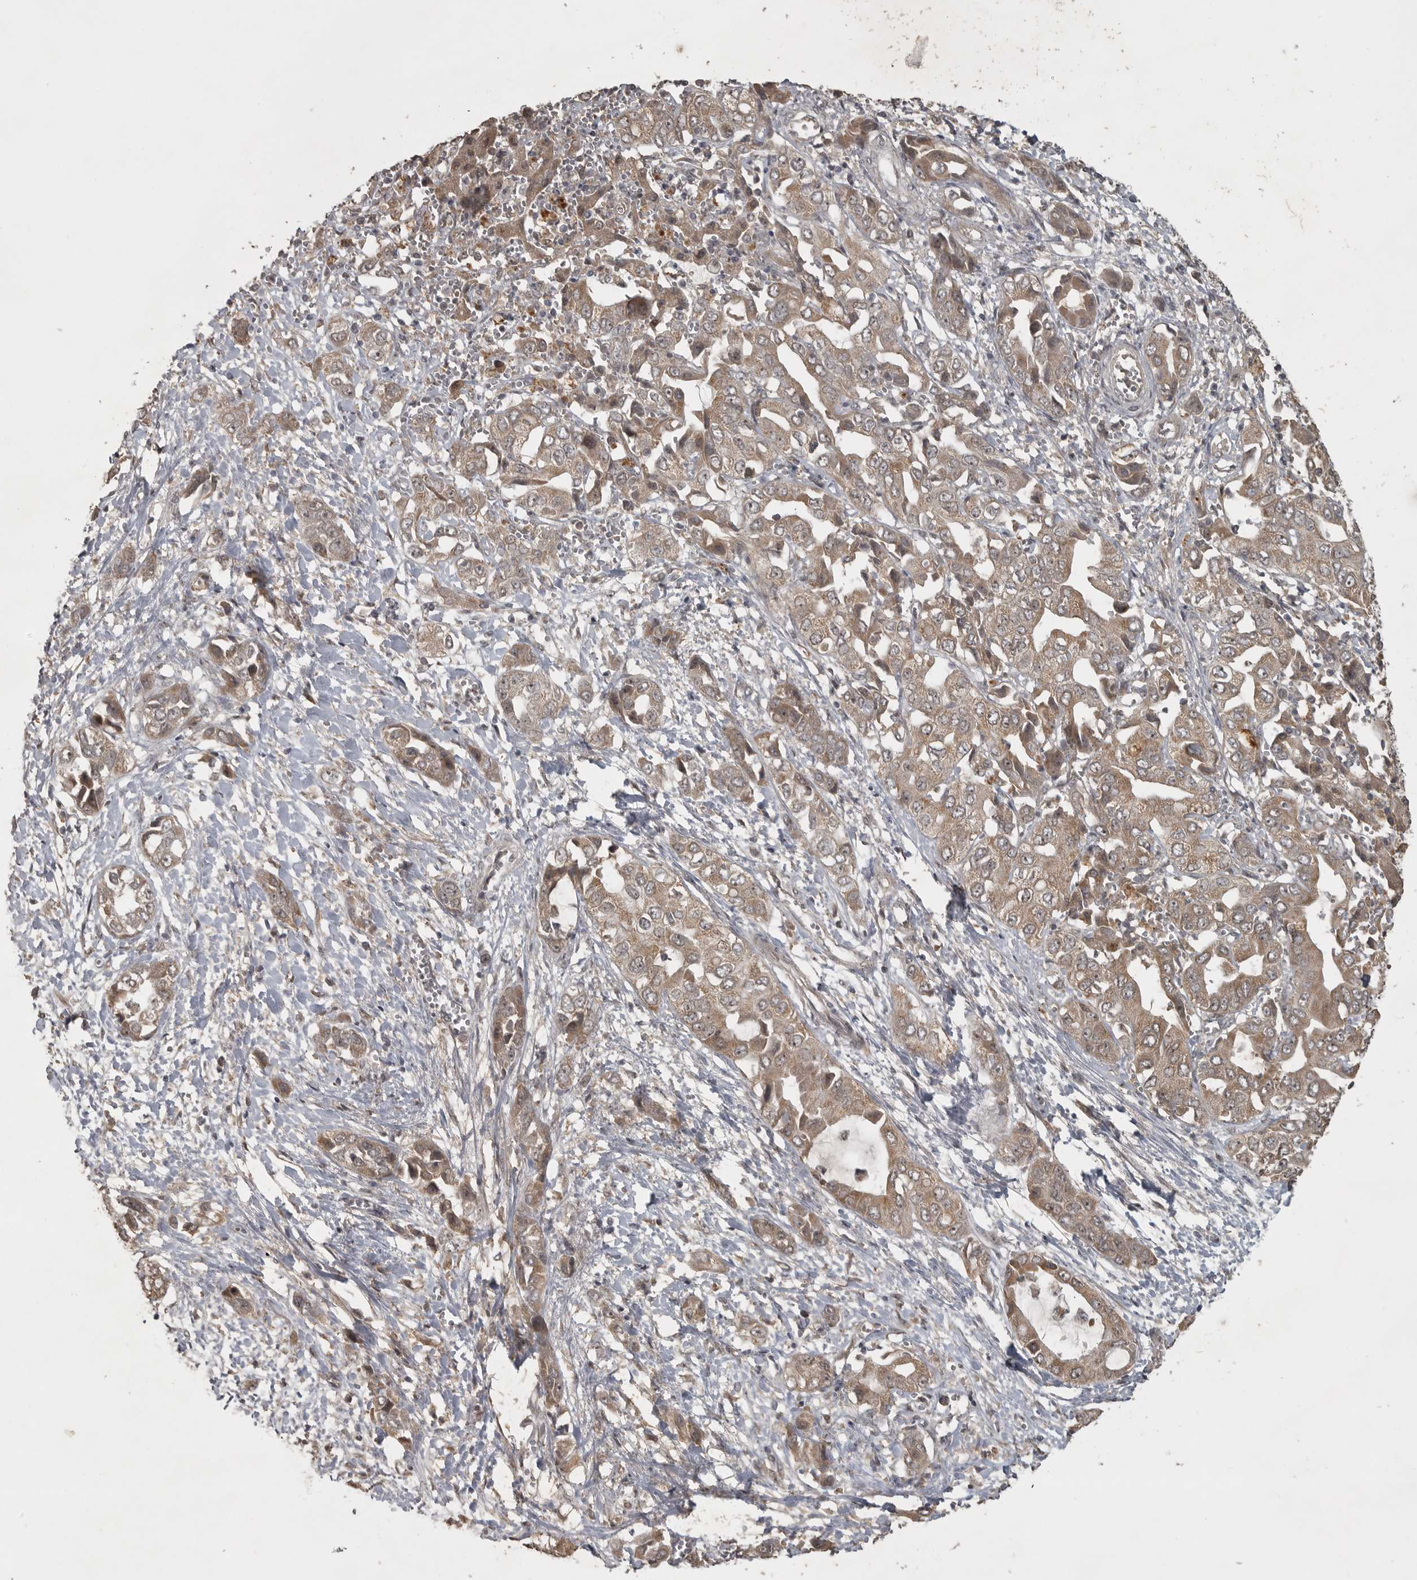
{"staining": {"intensity": "weak", "quantity": ">75%", "location": "cytoplasmic/membranous"}, "tissue": "liver cancer", "cell_type": "Tumor cells", "image_type": "cancer", "snomed": [{"axis": "morphology", "description": "Cholangiocarcinoma"}, {"axis": "topography", "description": "Liver"}], "caption": "Brown immunohistochemical staining in human liver cancer (cholangiocarcinoma) reveals weak cytoplasmic/membranous positivity in about >75% of tumor cells.", "gene": "LLGL1", "patient": {"sex": "female", "age": 52}}